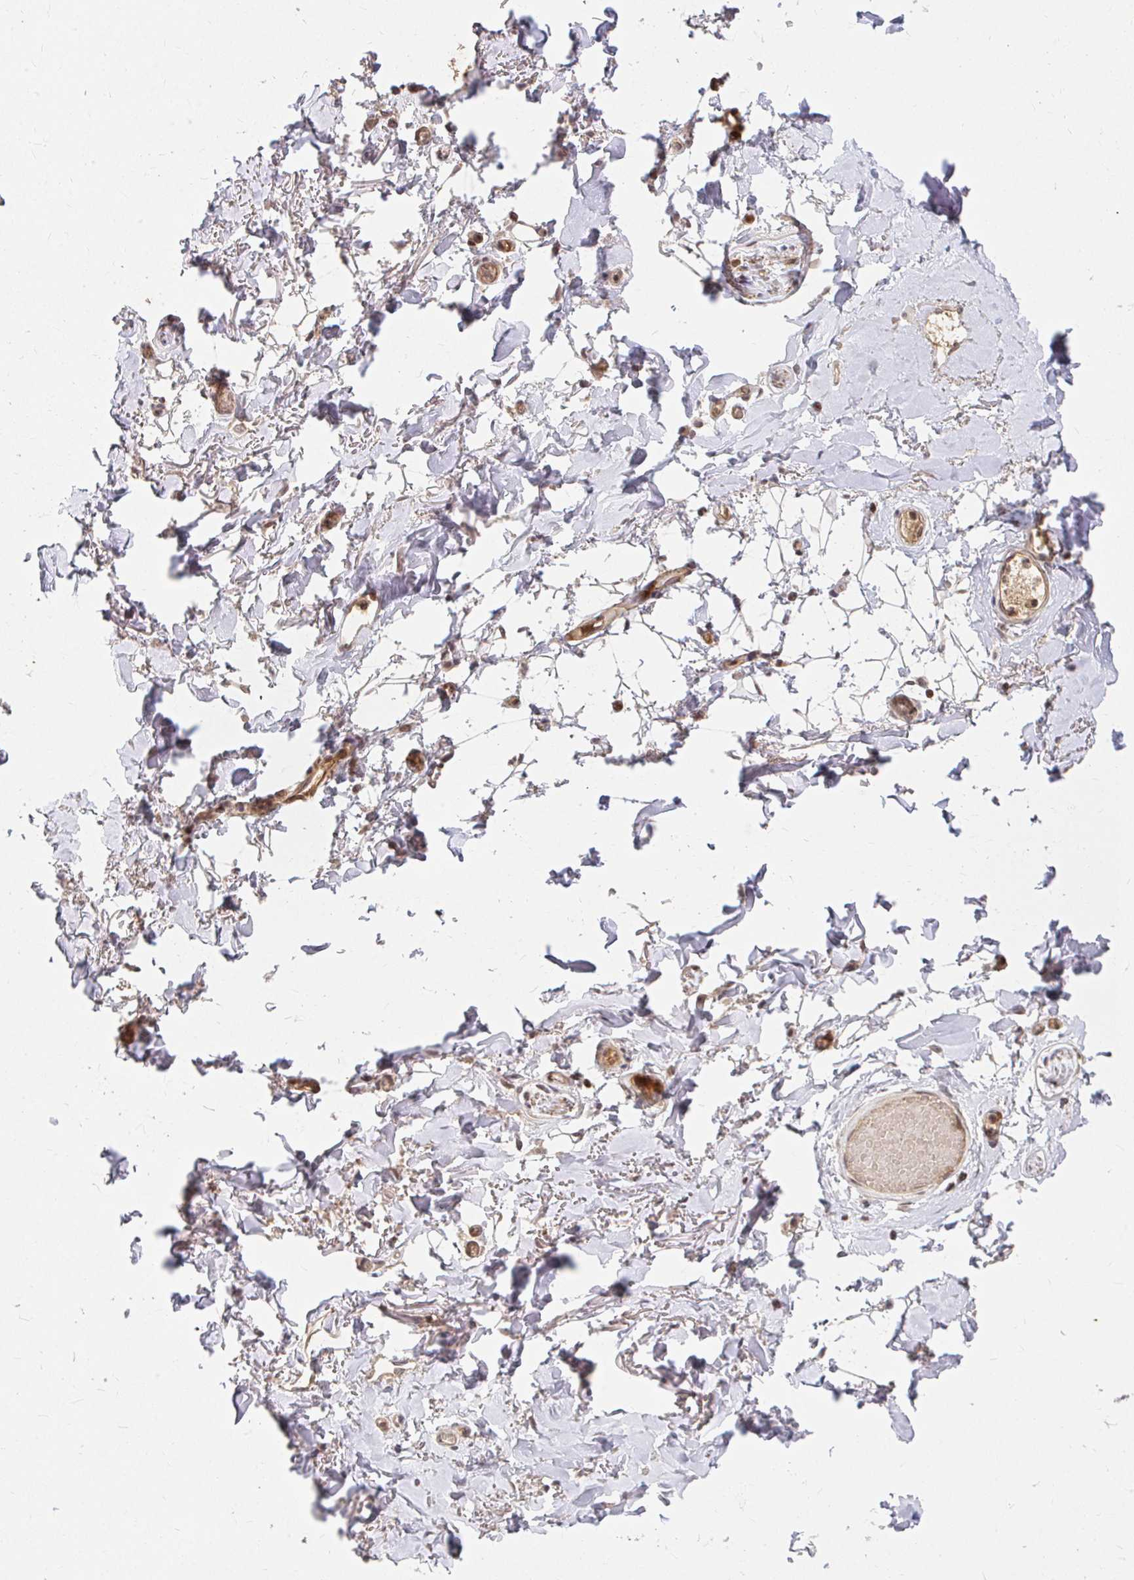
{"staining": {"intensity": "negative", "quantity": "none", "location": "none"}, "tissue": "soft tissue", "cell_type": "Fibroblasts", "image_type": "normal", "snomed": [{"axis": "morphology", "description": "Normal tissue, NOS"}, {"axis": "topography", "description": "Anal"}, {"axis": "topography", "description": "Peripheral nerve tissue"}], "caption": "This is a image of immunohistochemistry (IHC) staining of benign soft tissue, which shows no expression in fibroblasts.", "gene": "ANK3", "patient": {"sex": "male", "age": 78}}